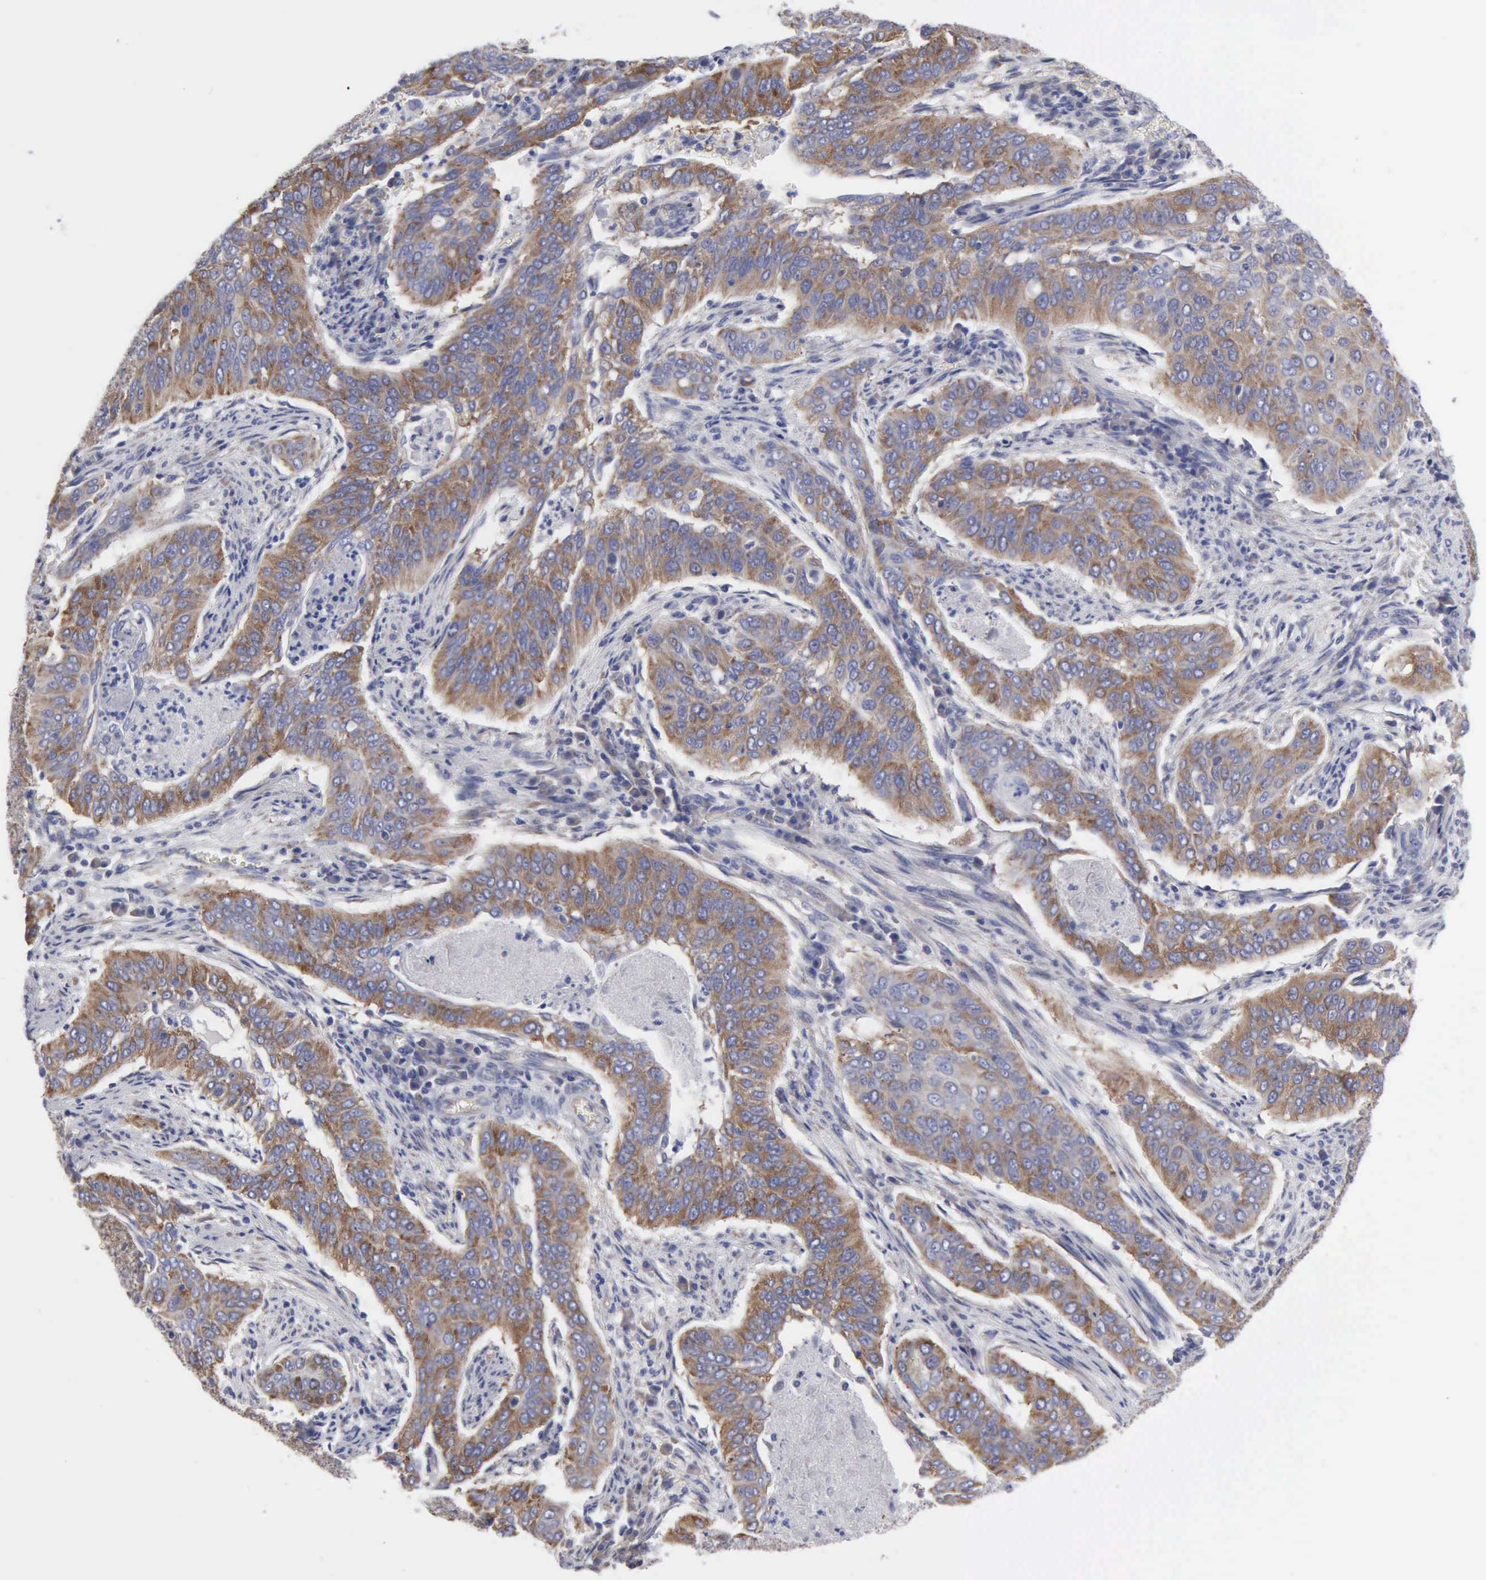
{"staining": {"intensity": "moderate", "quantity": ">75%", "location": "cytoplasmic/membranous"}, "tissue": "cervical cancer", "cell_type": "Tumor cells", "image_type": "cancer", "snomed": [{"axis": "morphology", "description": "Squamous cell carcinoma, NOS"}, {"axis": "topography", "description": "Cervix"}], "caption": "Brown immunohistochemical staining in human squamous cell carcinoma (cervical) exhibits moderate cytoplasmic/membranous staining in about >75% of tumor cells.", "gene": "TXLNG", "patient": {"sex": "female", "age": 39}}